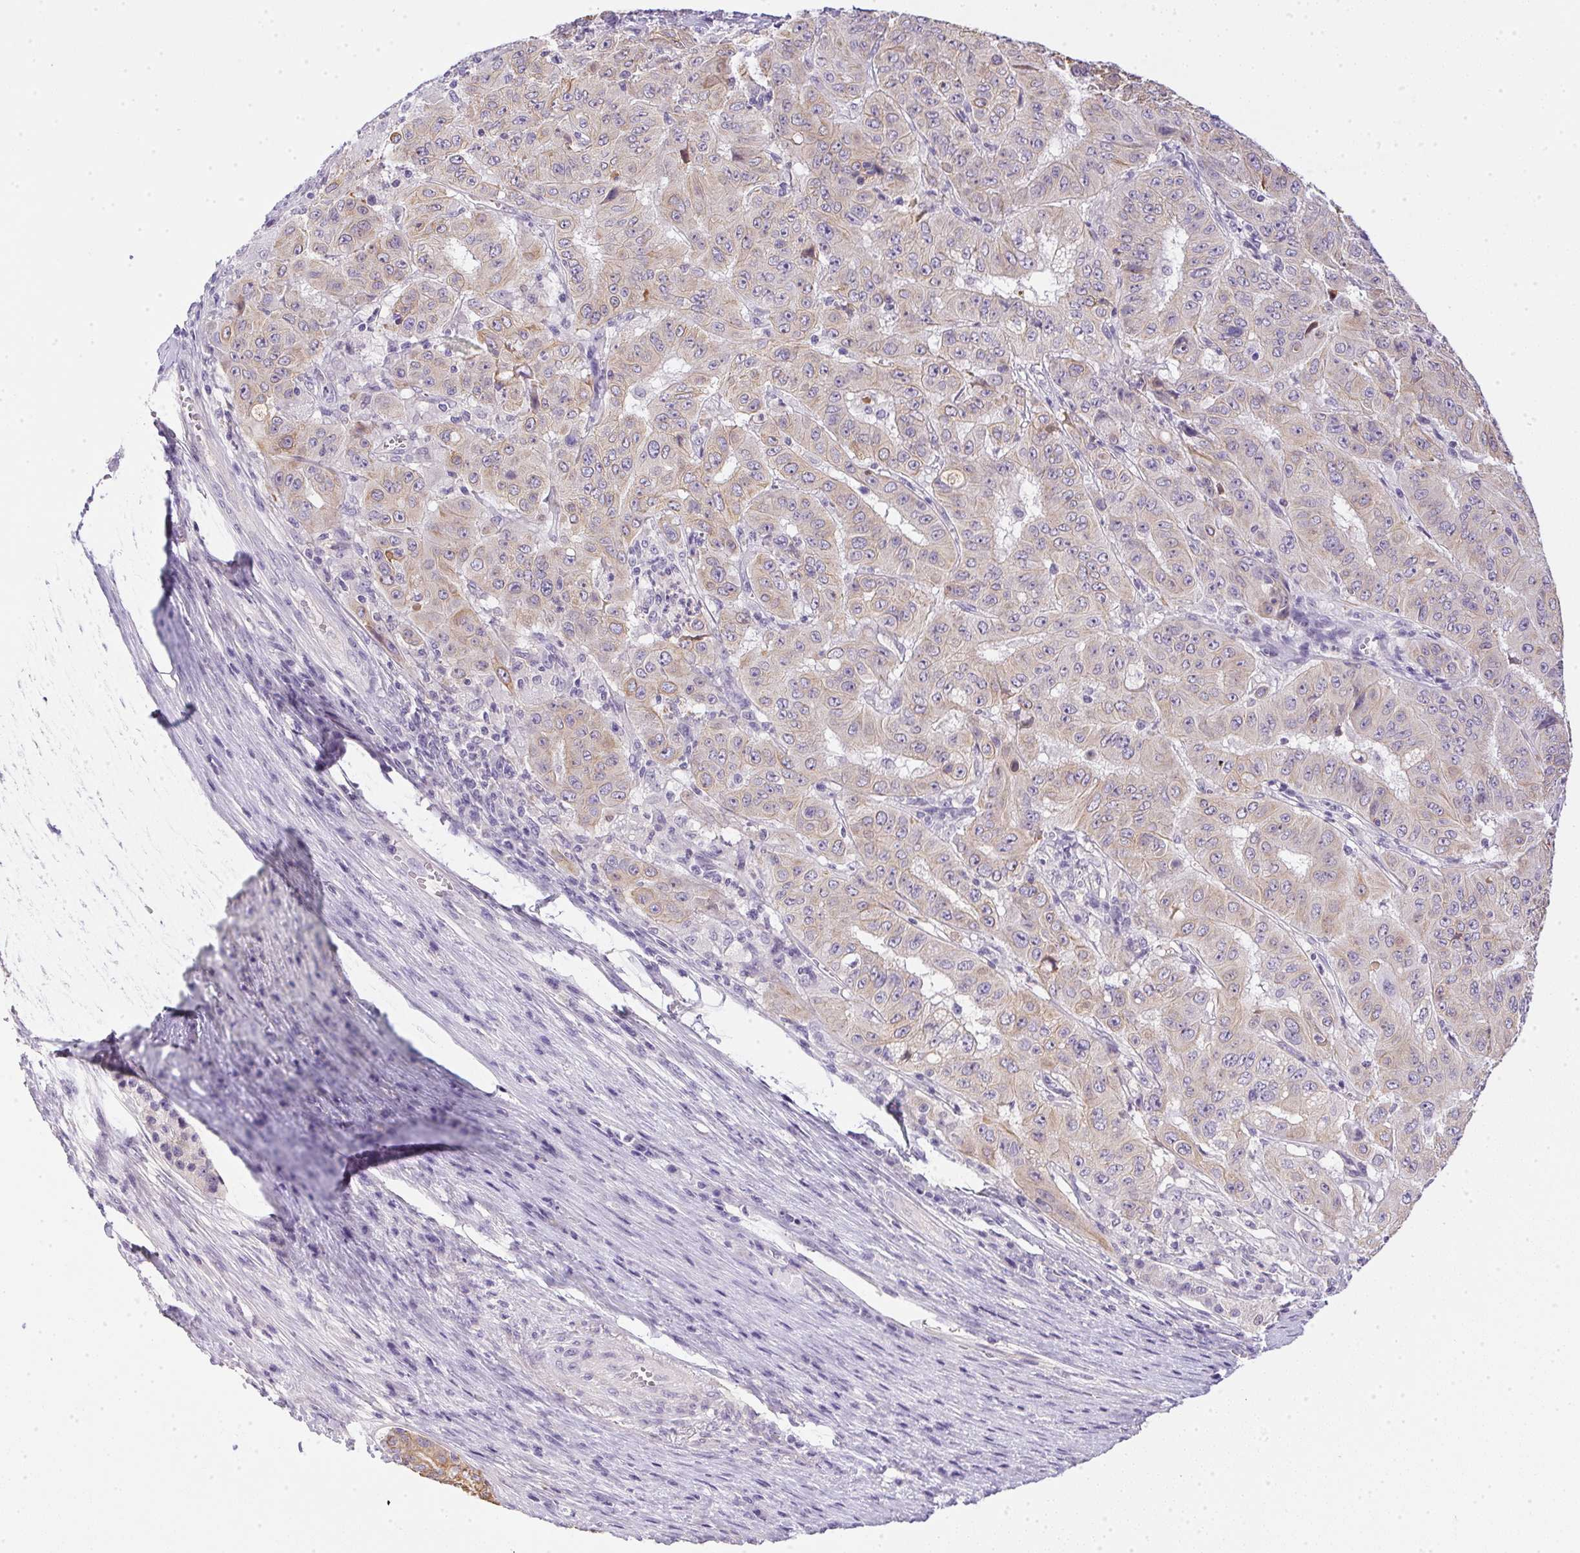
{"staining": {"intensity": "weak", "quantity": "<25%", "location": "cytoplasmic/membranous"}, "tissue": "pancreatic cancer", "cell_type": "Tumor cells", "image_type": "cancer", "snomed": [{"axis": "morphology", "description": "Adenocarcinoma, NOS"}, {"axis": "topography", "description": "Pancreas"}], "caption": "This is an IHC histopathology image of human adenocarcinoma (pancreatic). There is no positivity in tumor cells.", "gene": "SLC17A7", "patient": {"sex": "male", "age": 63}}